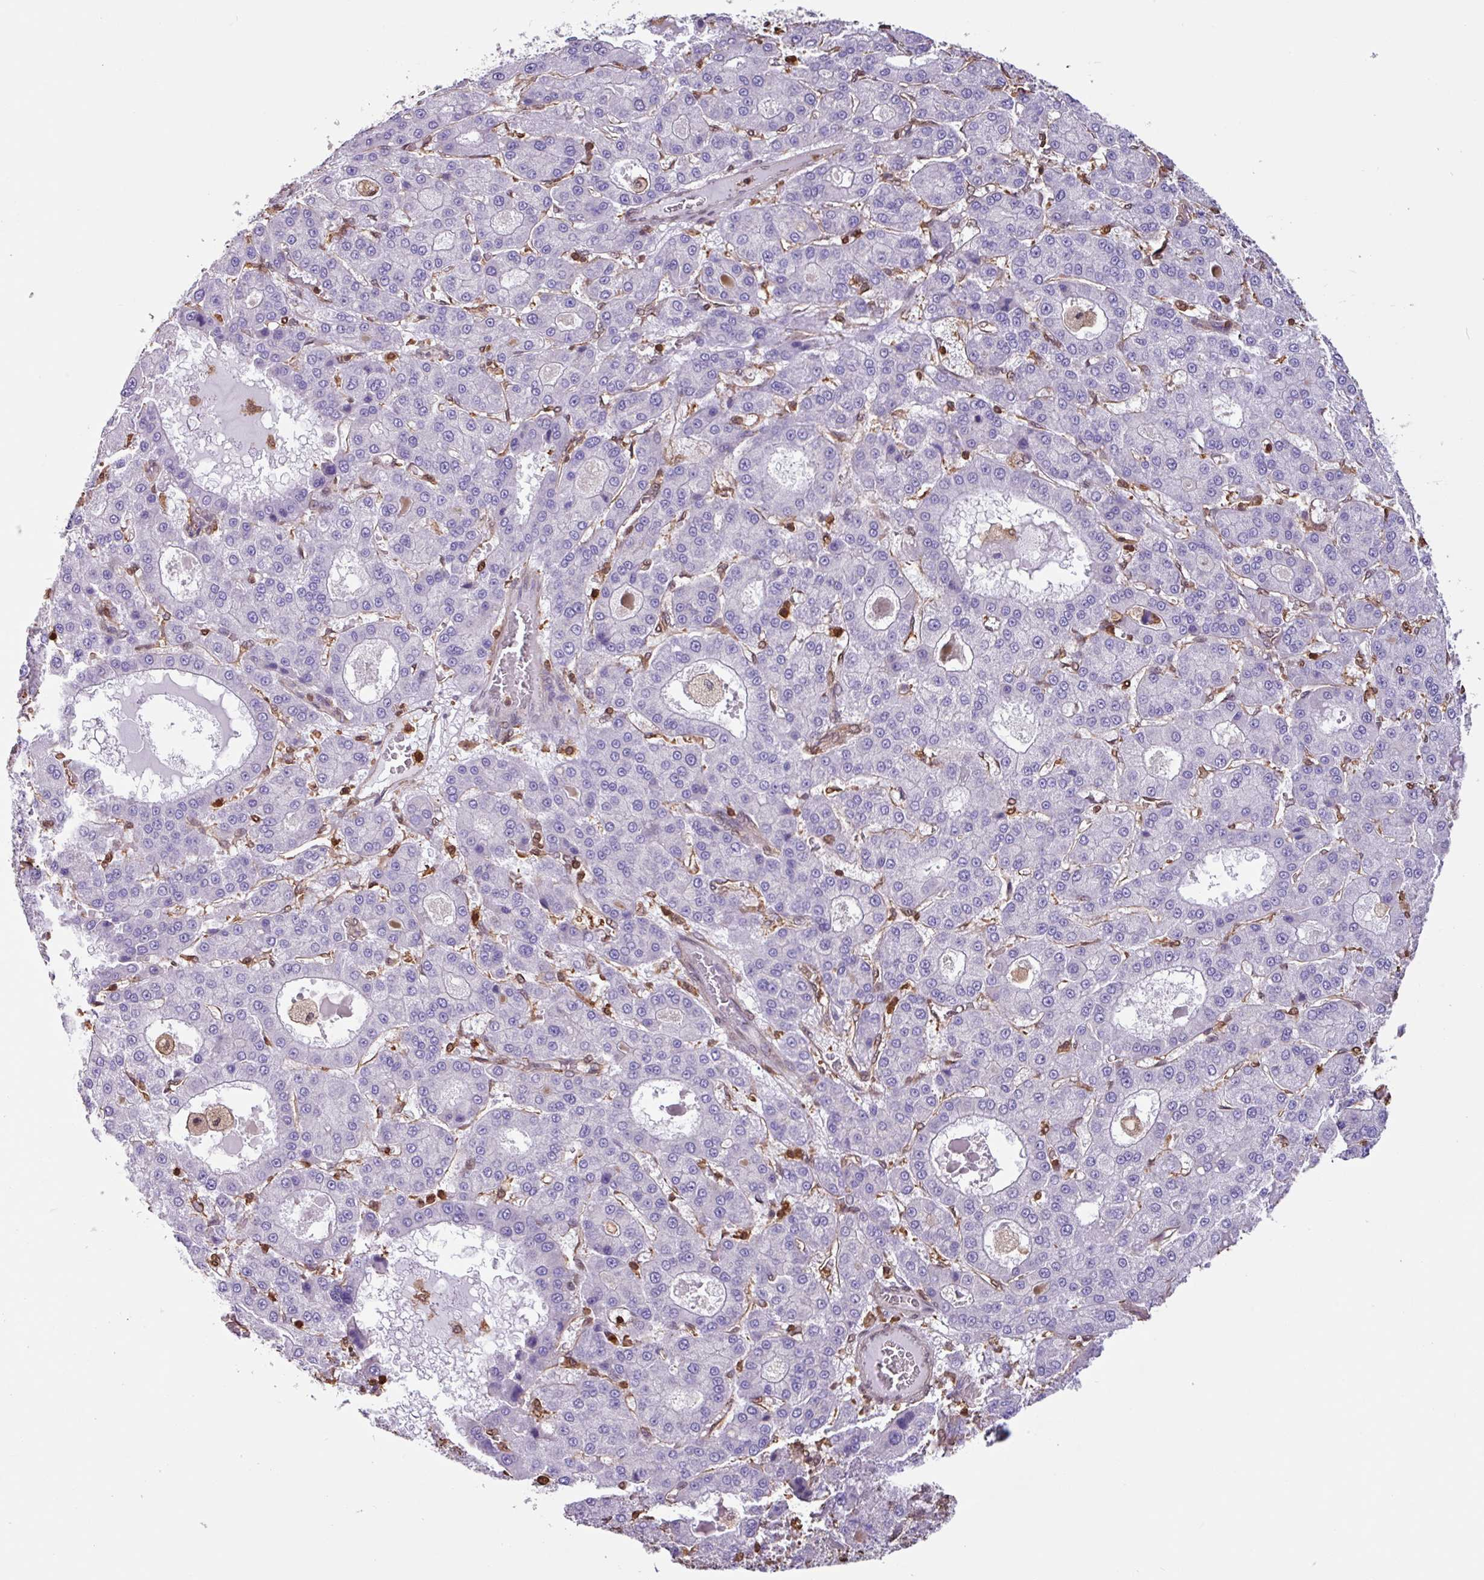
{"staining": {"intensity": "negative", "quantity": "none", "location": "none"}, "tissue": "liver cancer", "cell_type": "Tumor cells", "image_type": "cancer", "snomed": [{"axis": "morphology", "description": "Carcinoma, Hepatocellular, NOS"}, {"axis": "topography", "description": "Liver"}], "caption": "Tumor cells show no significant protein staining in hepatocellular carcinoma (liver). (DAB immunohistochemistry visualized using brightfield microscopy, high magnification).", "gene": "ARHGDIB", "patient": {"sex": "male", "age": 70}}